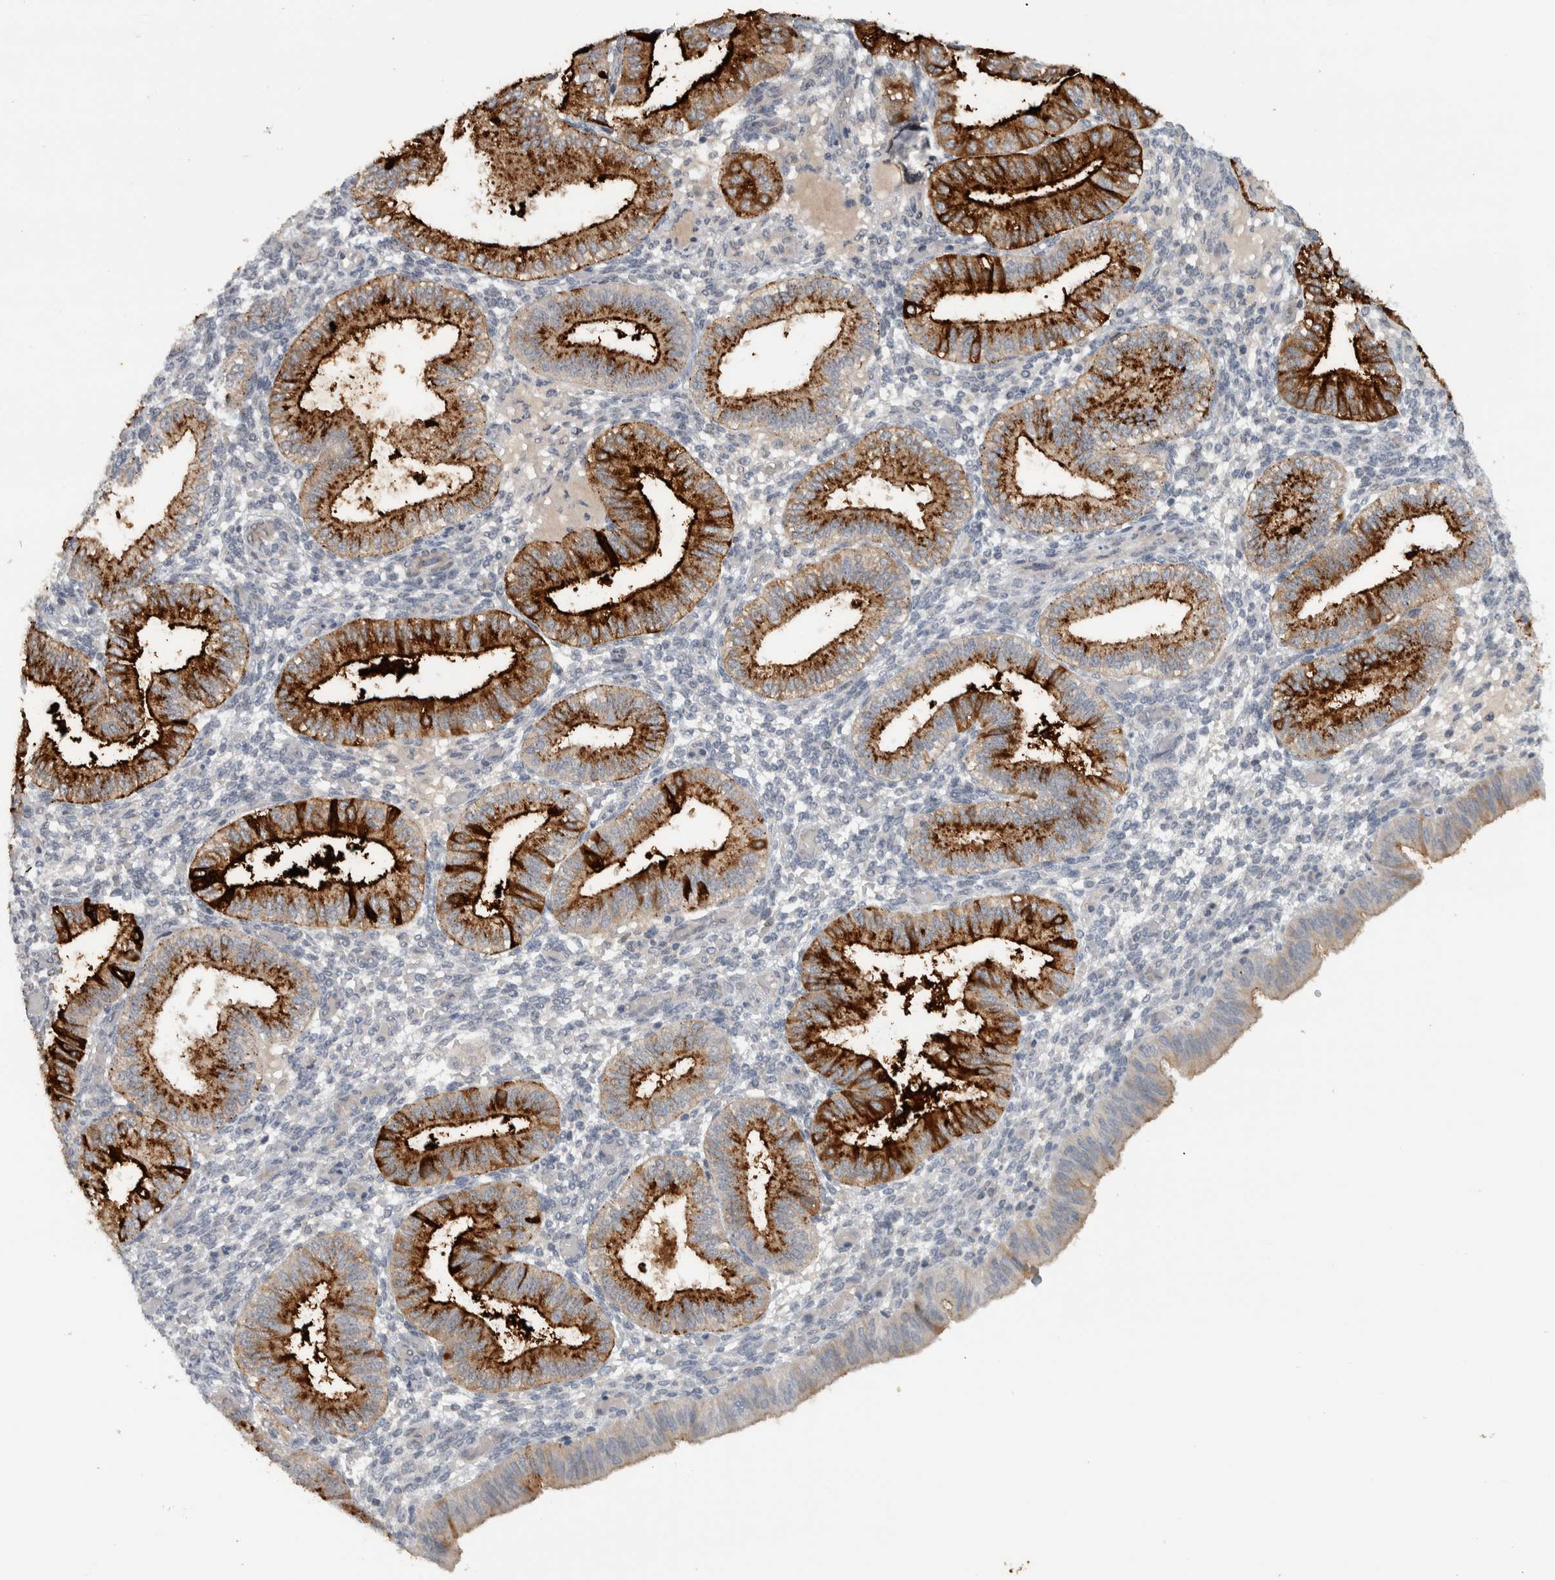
{"staining": {"intensity": "negative", "quantity": "none", "location": "none"}, "tissue": "endometrium", "cell_type": "Cells in endometrial stroma", "image_type": "normal", "snomed": [{"axis": "morphology", "description": "Normal tissue, NOS"}, {"axis": "topography", "description": "Endometrium"}], "caption": "Immunohistochemistry micrograph of benign human endometrium stained for a protein (brown), which displays no positivity in cells in endometrial stroma.", "gene": "MPRIP", "patient": {"sex": "female", "age": 39}}